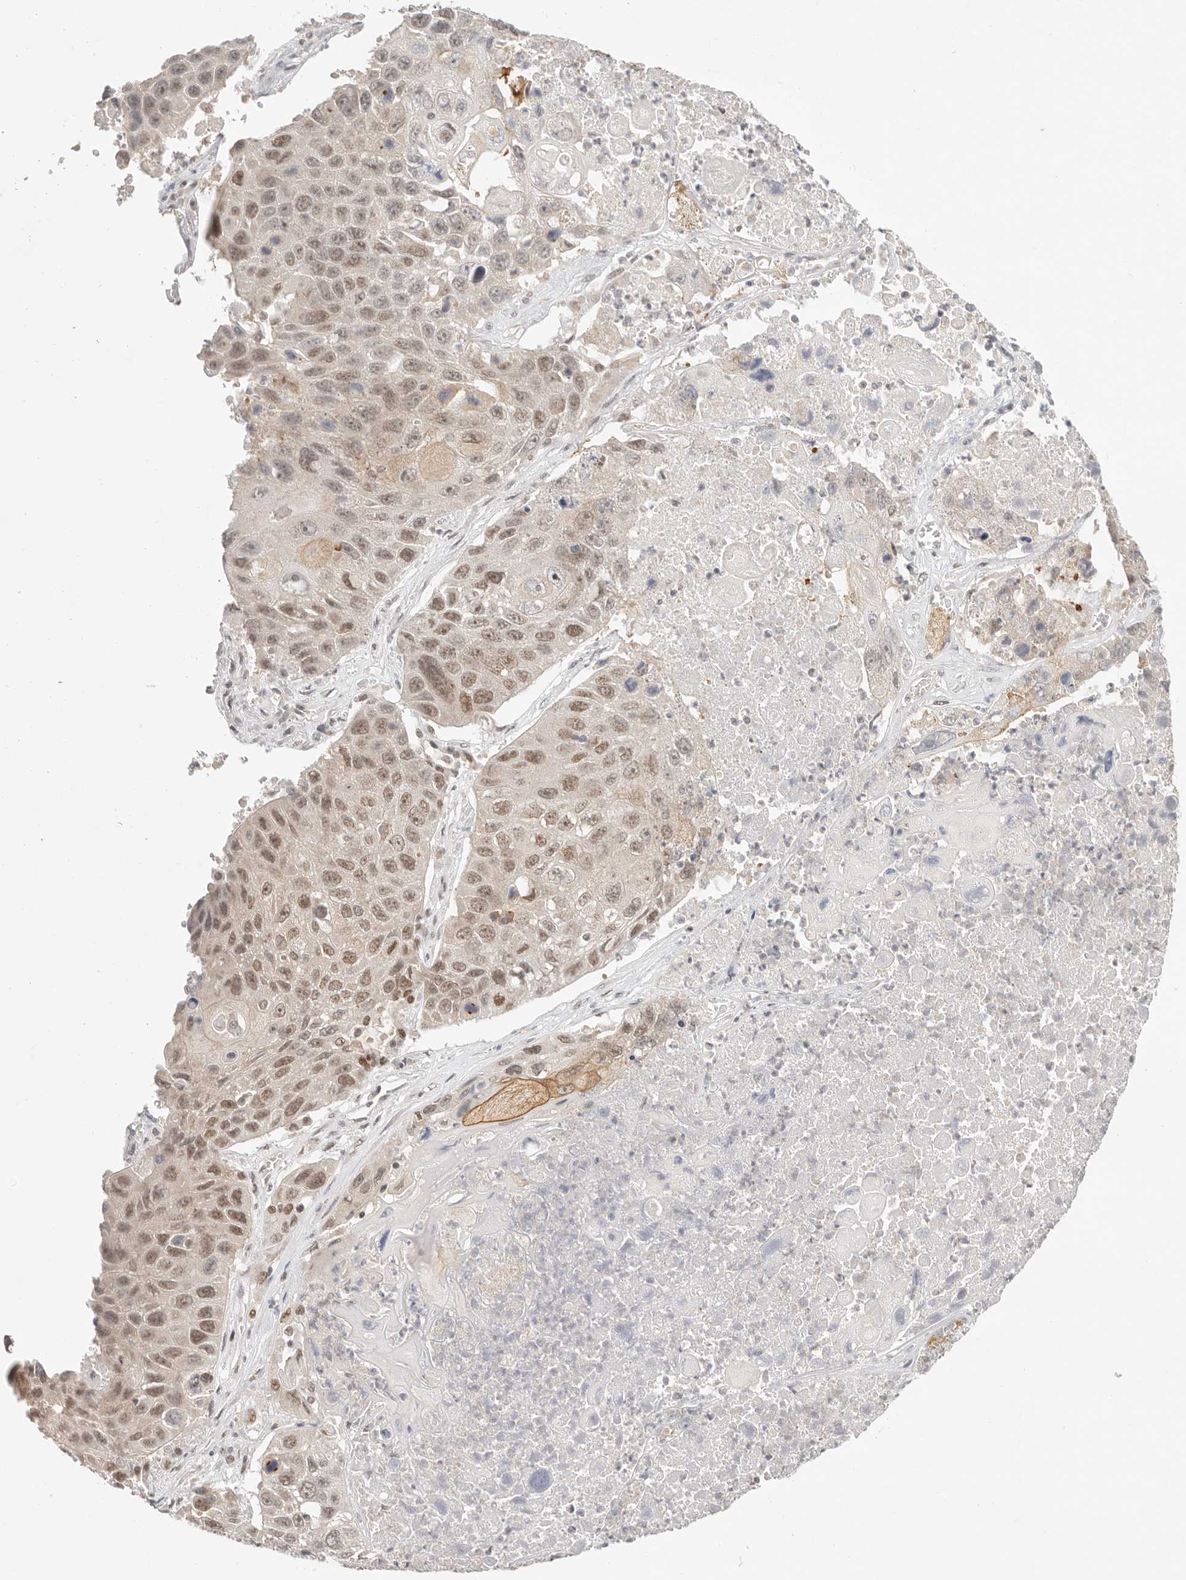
{"staining": {"intensity": "moderate", "quantity": ">75%", "location": "nuclear"}, "tissue": "lung cancer", "cell_type": "Tumor cells", "image_type": "cancer", "snomed": [{"axis": "morphology", "description": "Squamous cell carcinoma, NOS"}, {"axis": "topography", "description": "Lung"}], "caption": "Lung cancer stained for a protein (brown) exhibits moderate nuclear positive positivity in approximately >75% of tumor cells.", "gene": "RFC3", "patient": {"sex": "male", "age": 61}}